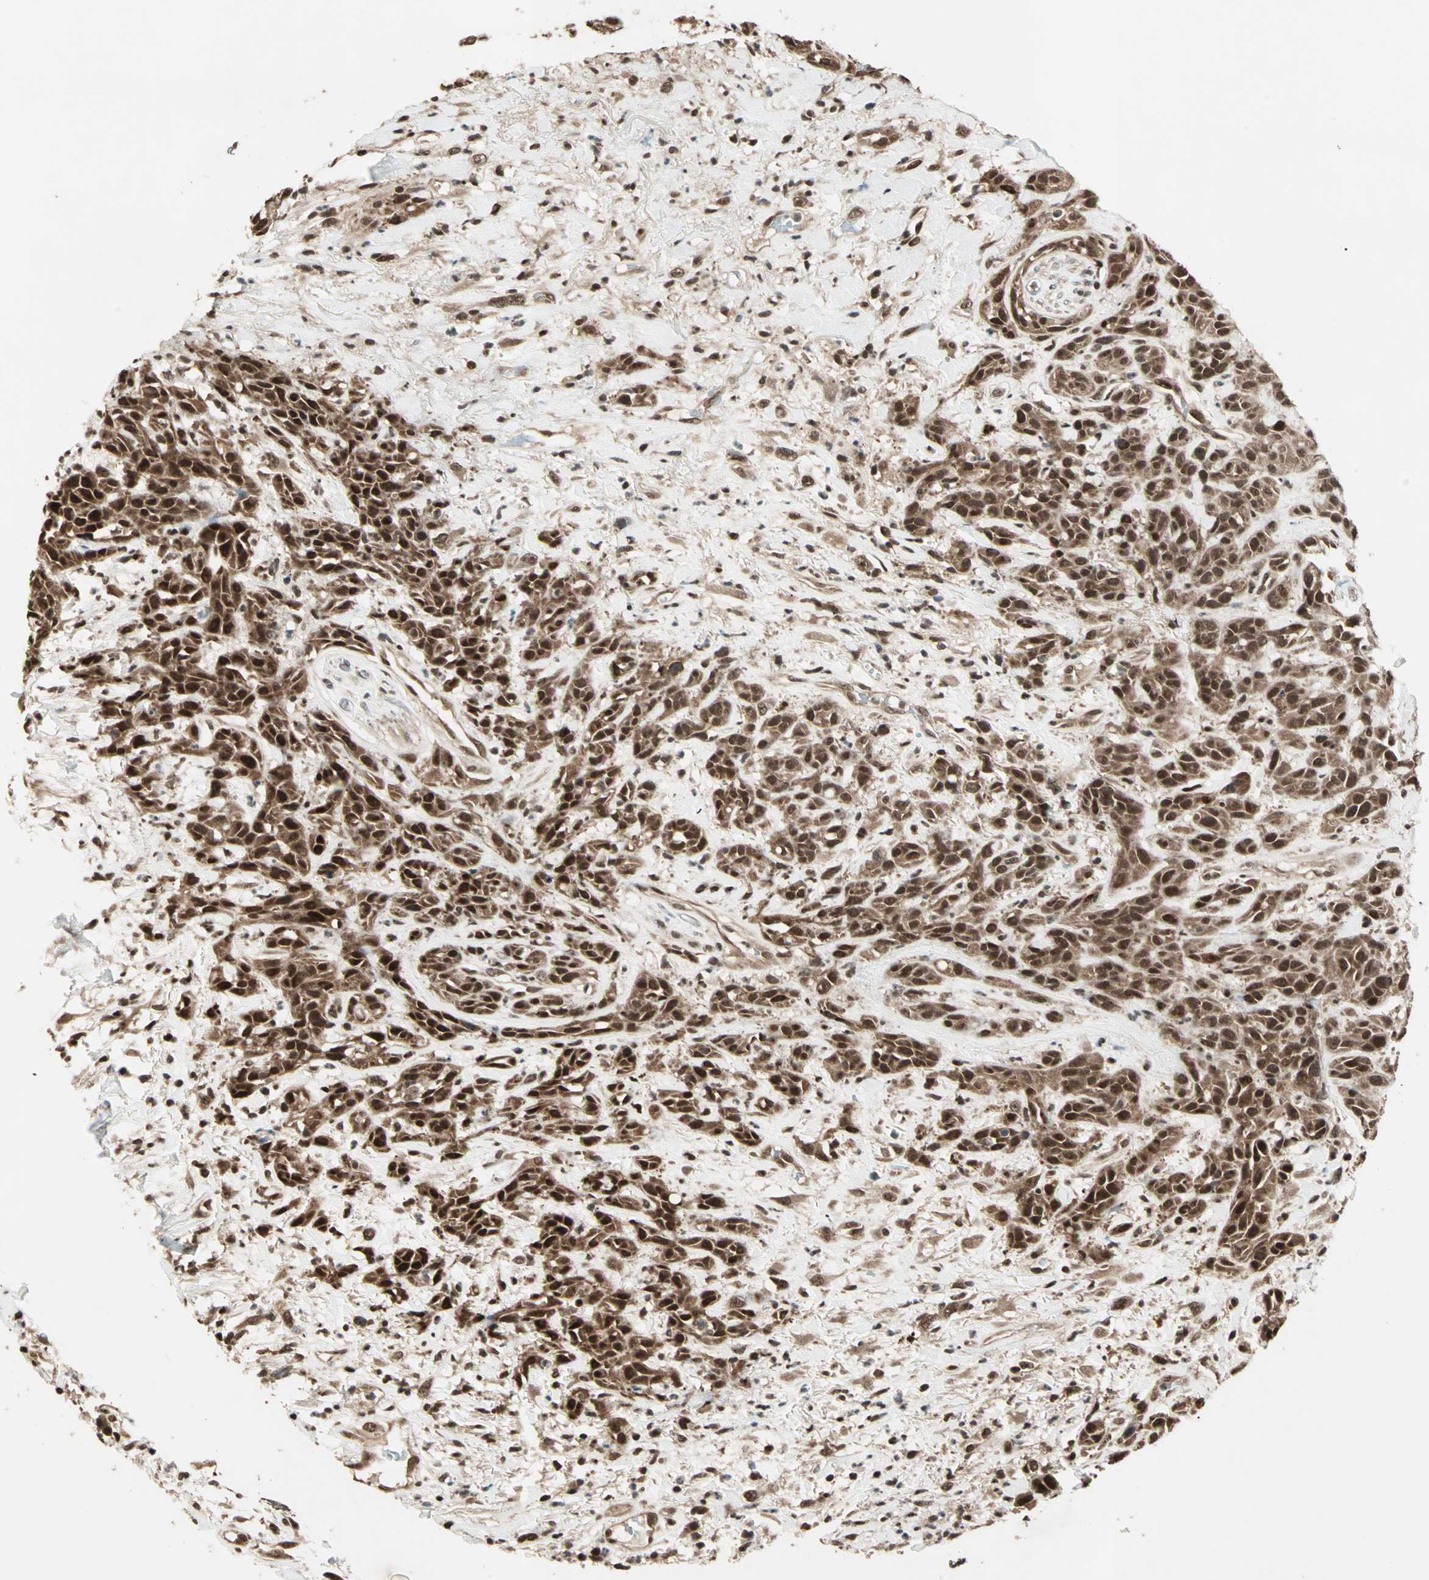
{"staining": {"intensity": "strong", "quantity": ">75%", "location": "cytoplasmic/membranous,nuclear"}, "tissue": "head and neck cancer", "cell_type": "Tumor cells", "image_type": "cancer", "snomed": [{"axis": "morphology", "description": "Squamous cell carcinoma, NOS"}, {"axis": "topography", "description": "Head-Neck"}], "caption": "Immunohistochemistry (IHC) micrograph of human head and neck squamous cell carcinoma stained for a protein (brown), which exhibits high levels of strong cytoplasmic/membranous and nuclear expression in approximately >75% of tumor cells.", "gene": "ZNF44", "patient": {"sex": "male", "age": 62}}